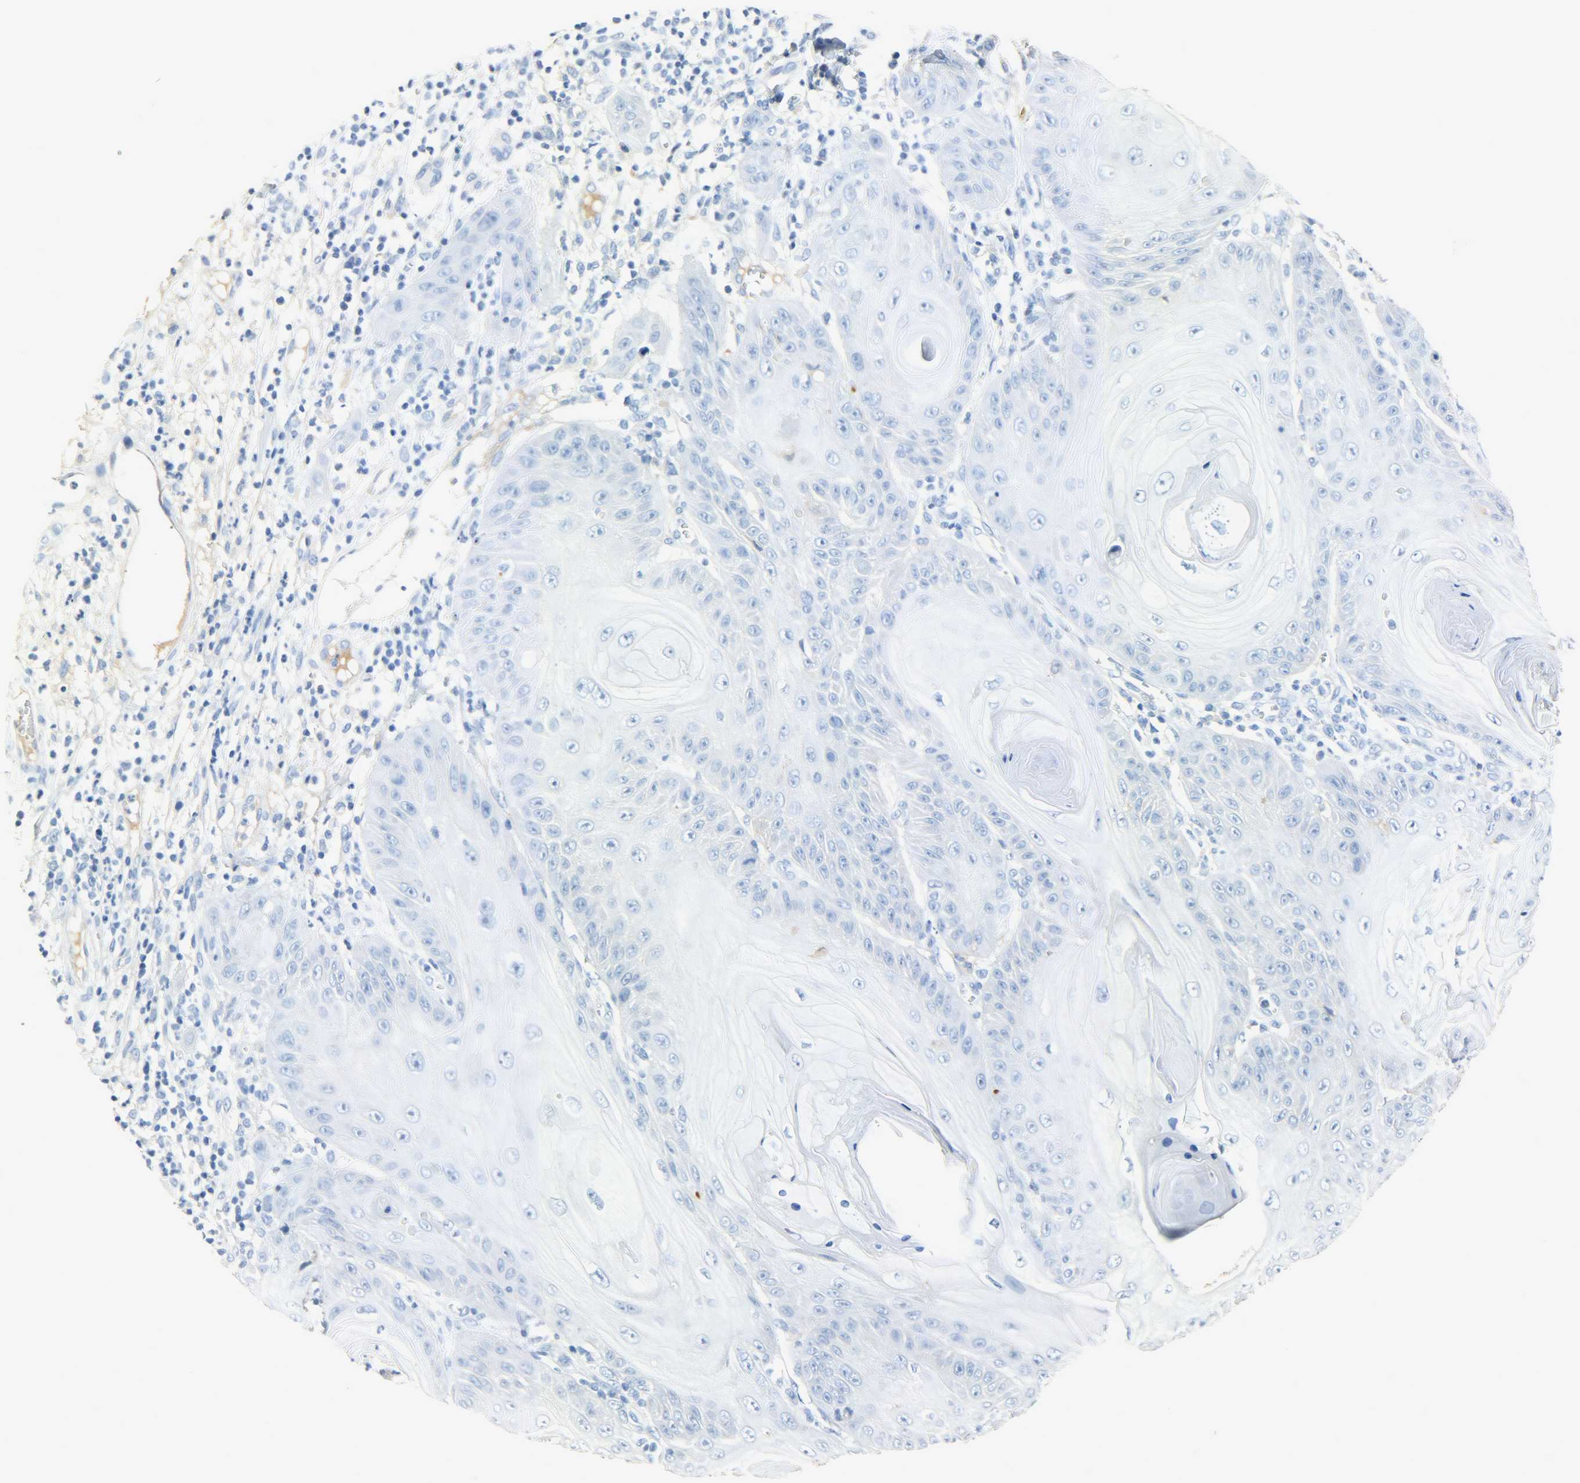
{"staining": {"intensity": "negative", "quantity": "none", "location": "none"}, "tissue": "skin cancer", "cell_type": "Tumor cells", "image_type": "cancer", "snomed": [{"axis": "morphology", "description": "Squamous cell carcinoma, NOS"}, {"axis": "topography", "description": "Skin"}], "caption": "High power microscopy photomicrograph of an IHC photomicrograph of skin cancer, revealing no significant staining in tumor cells.", "gene": "CRP", "patient": {"sex": "female", "age": 78}}